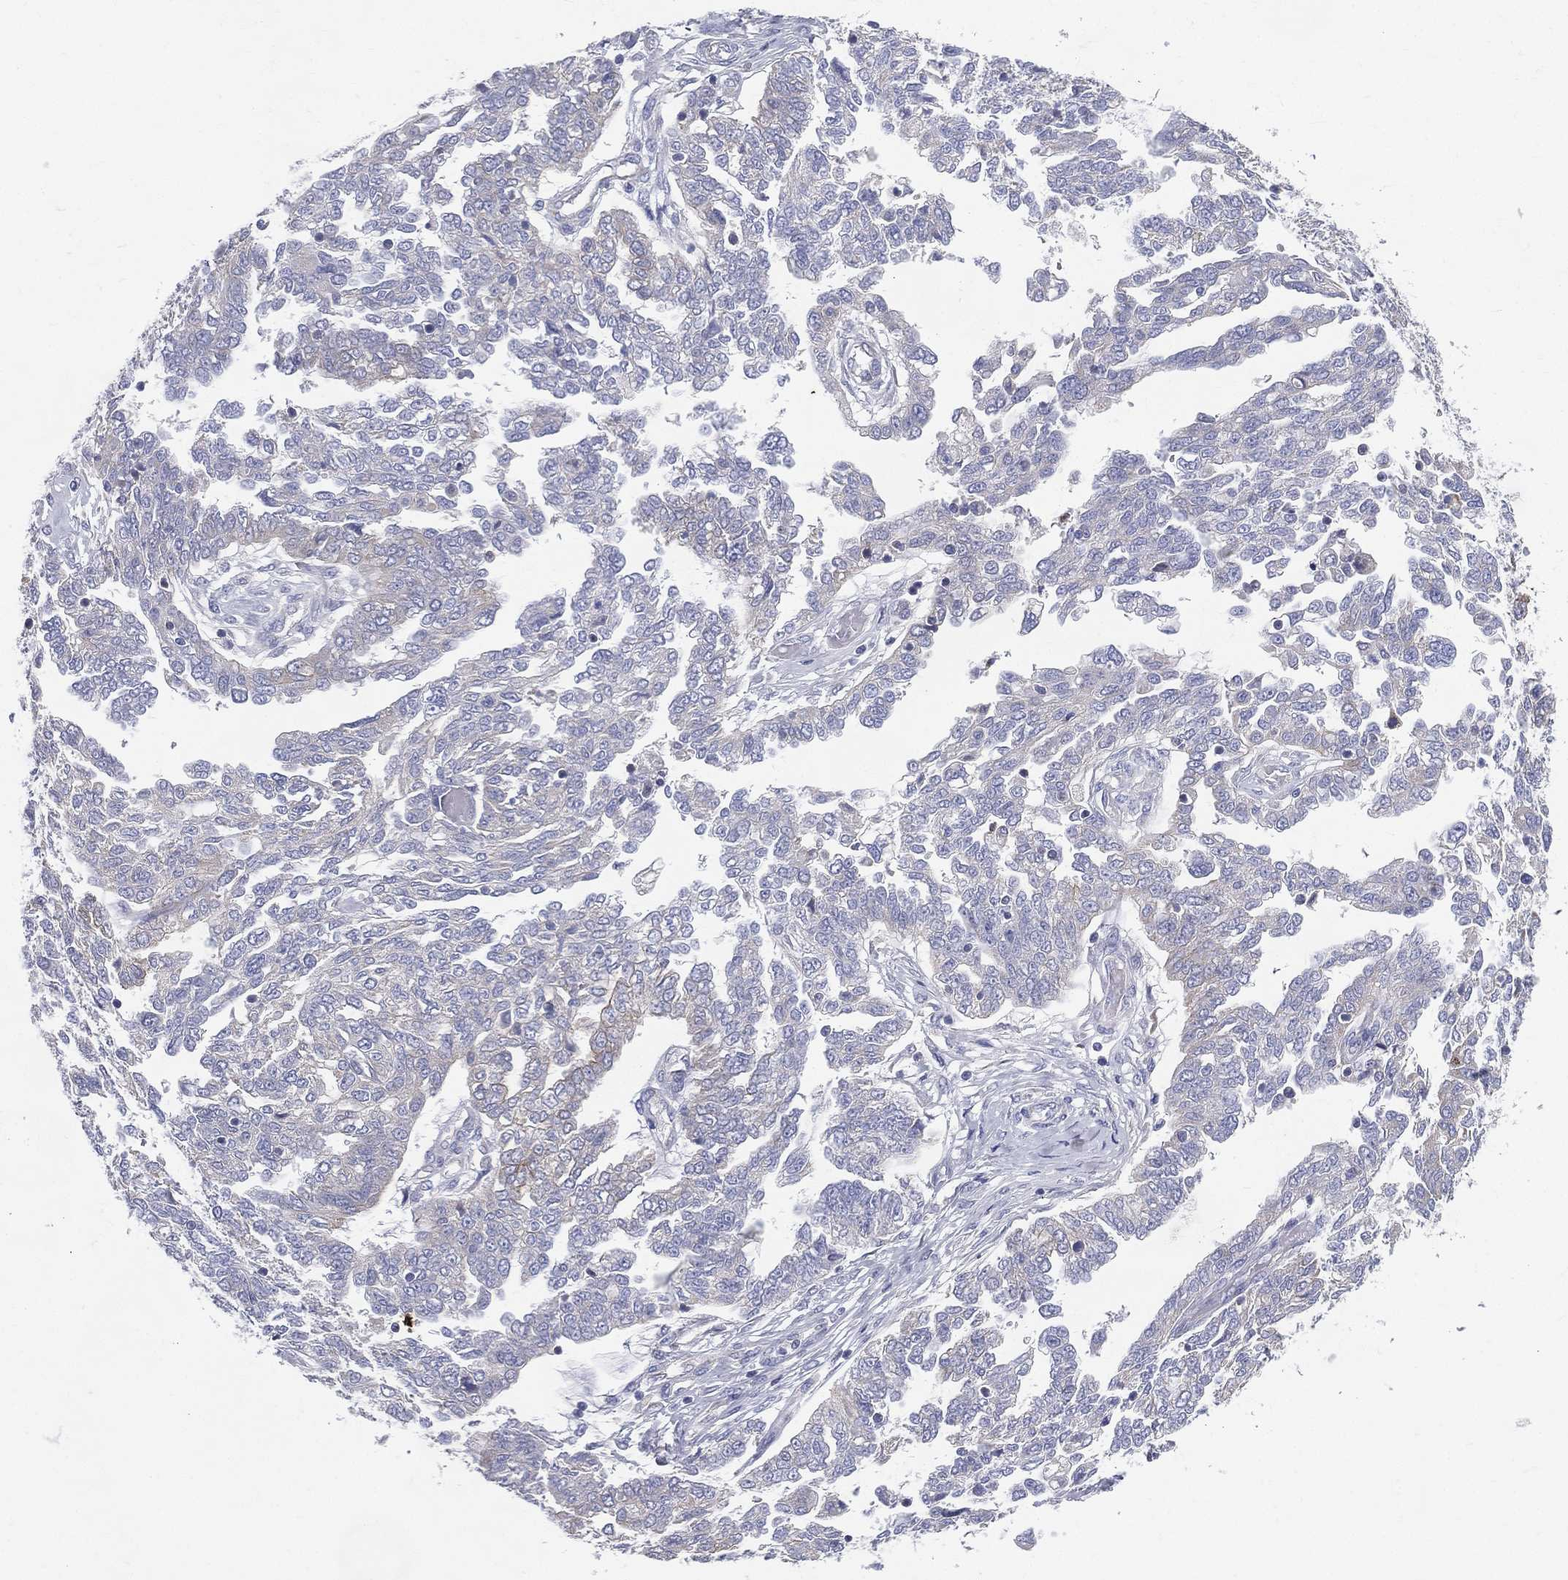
{"staining": {"intensity": "weak", "quantity": "<25%", "location": "cytoplasmic/membranous"}, "tissue": "ovarian cancer", "cell_type": "Tumor cells", "image_type": "cancer", "snomed": [{"axis": "morphology", "description": "Cystadenocarcinoma, serous, NOS"}, {"axis": "topography", "description": "Ovary"}], "caption": "IHC of human ovarian cancer (serous cystadenocarcinoma) exhibits no staining in tumor cells.", "gene": "PWWP3A", "patient": {"sex": "female", "age": 67}}